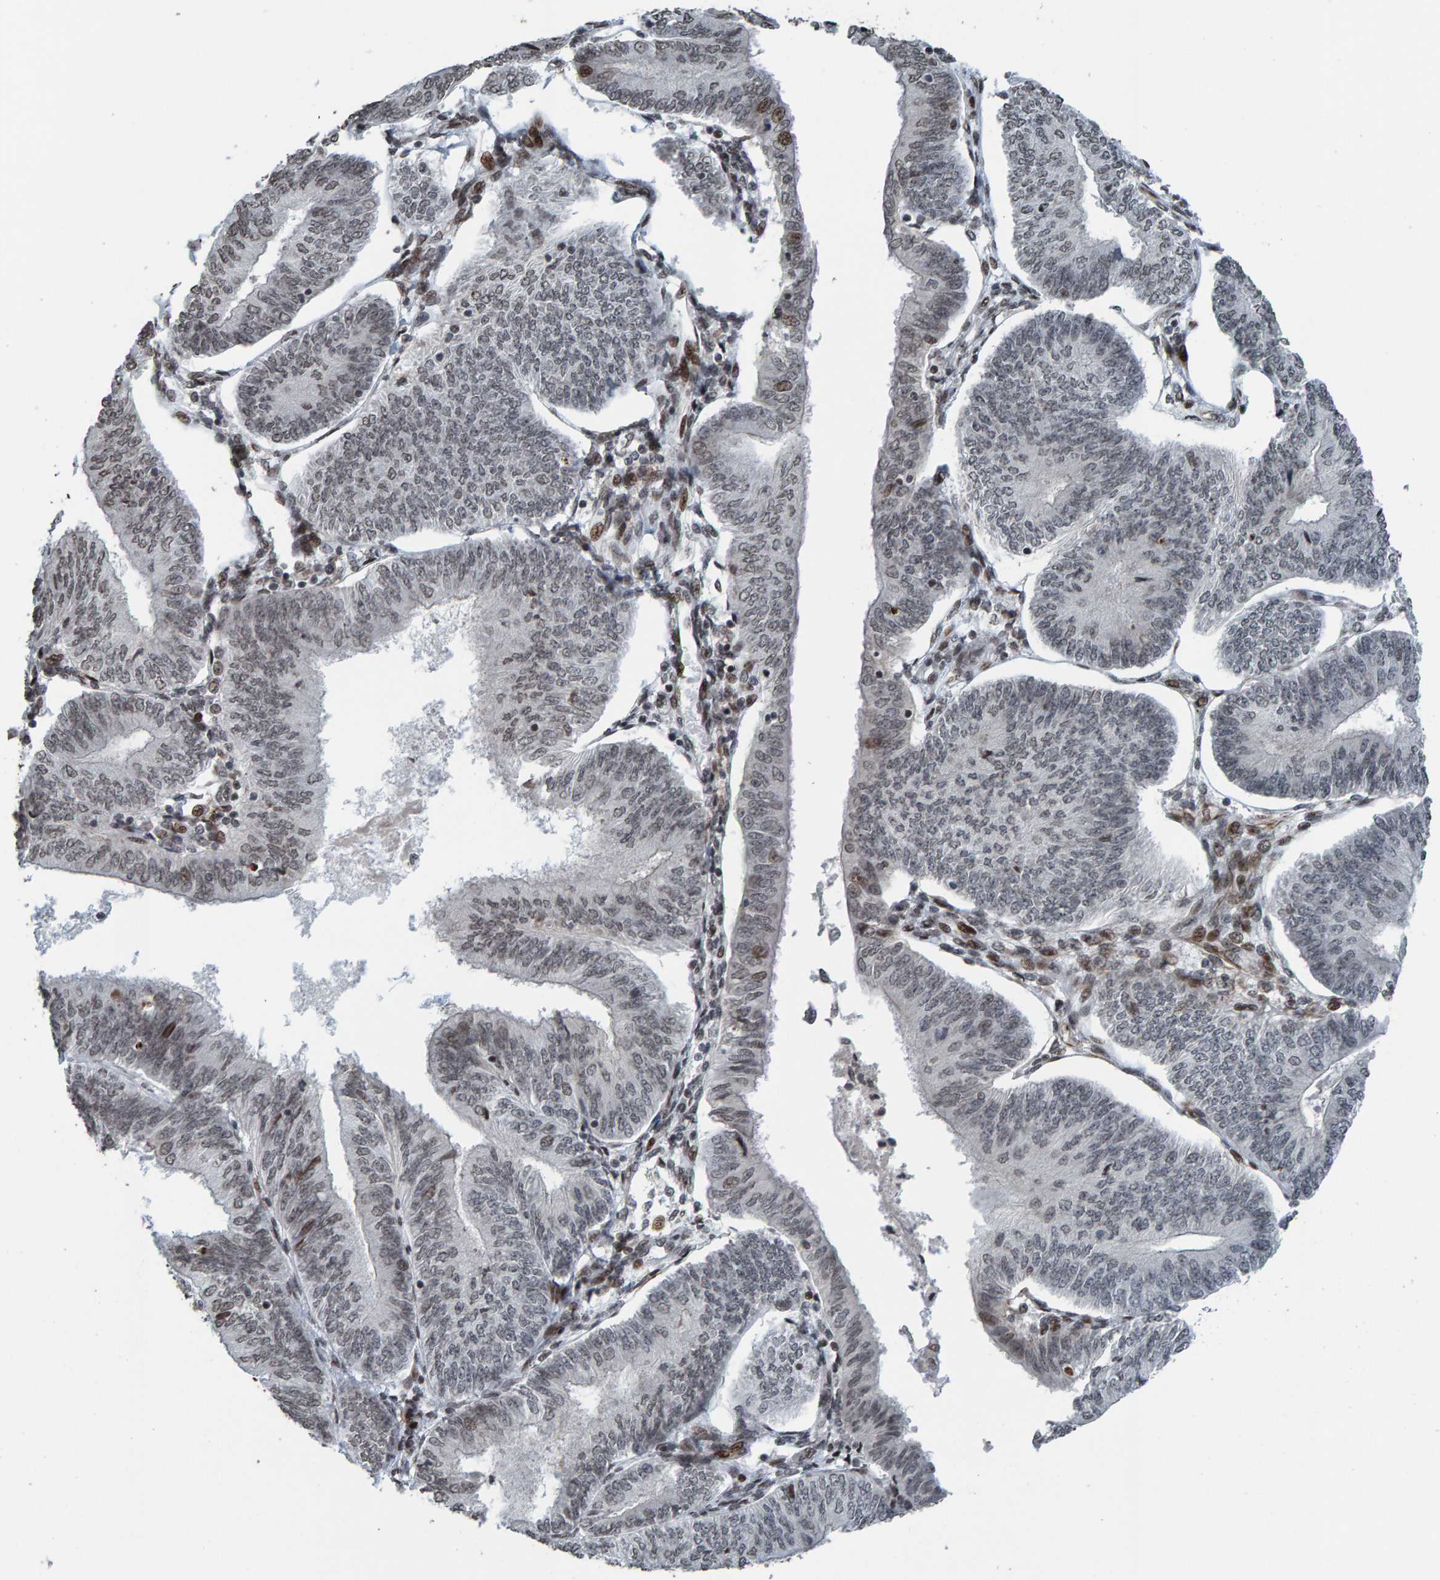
{"staining": {"intensity": "weak", "quantity": "<25%", "location": "nuclear"}, "tissue": "endometrial cancer", "cell_type": "Tumor cells", "image_type": "cancer", "snomed": [{"axis": "morphology", "description": "Adenocarcinoma, NOS"}, {"axis": "topography", "description": "Endometrium"}], "caption": "IHC image of human endometrial cancer stained for a protein (brown), which demonstrates no positivity in tumor cells.", "gene": "ZNF366", "patient": {"sex": "female", "age": 58}}